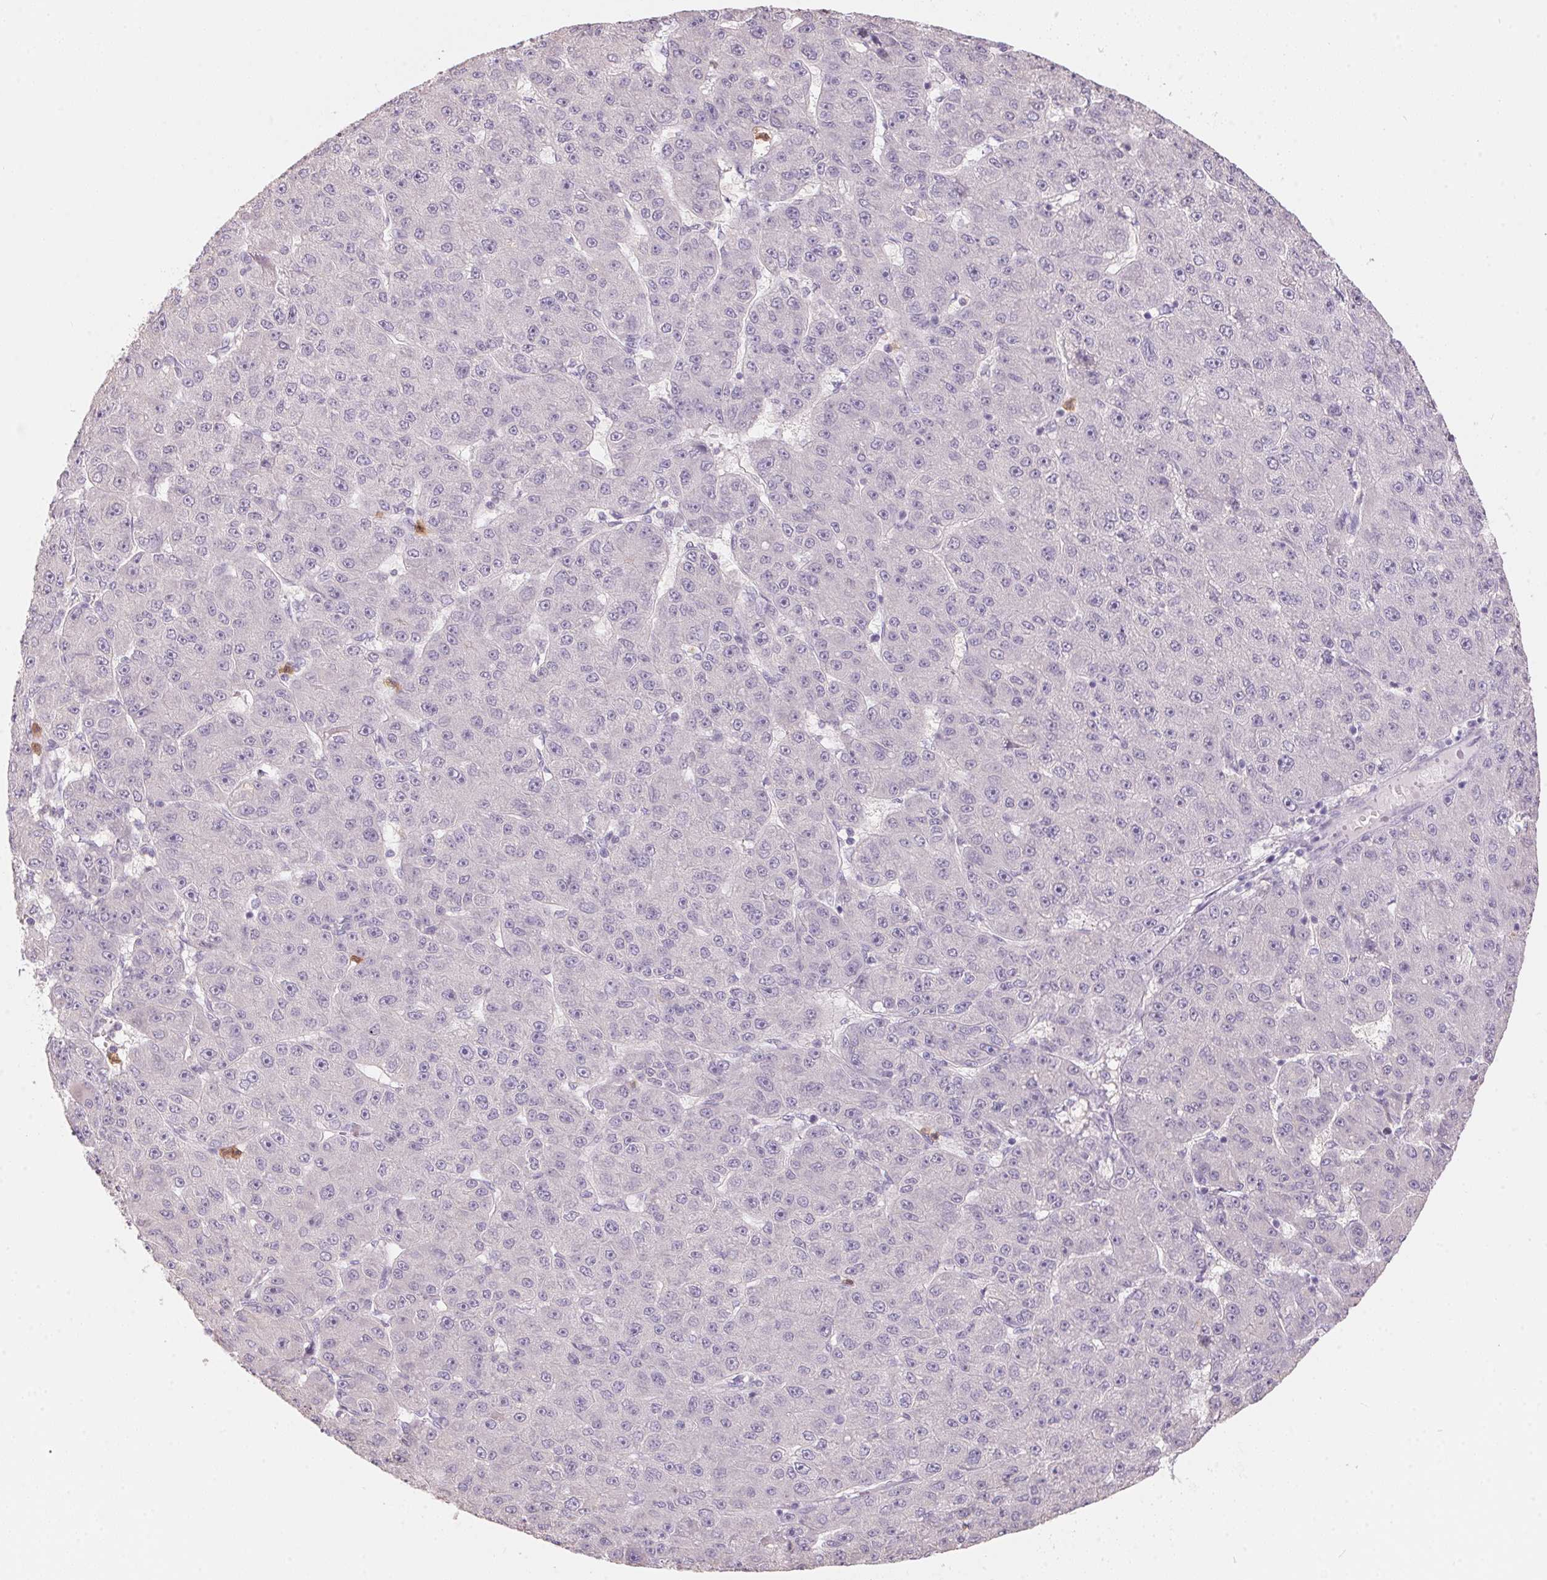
{"staining": {"intensity": "negative", "quantity": "none", "location": "none"}, "tissue": "liver cancer", "cell_type": "Tumor cells", "image_type": "cancer", "snomed": [{"axis": "morphology", "description": "Carcinoma, Hepatocellular, NOS"}, {"axis": "topography", "description": "Liver"}], "caption": "A high-resolution histopathology image shows immunohistochemistry staining of liver cancer, which displays no significant positivity in tumor cells.", "gene": "SERPINB1", "patient": {"sex": "male", "age": 67}}